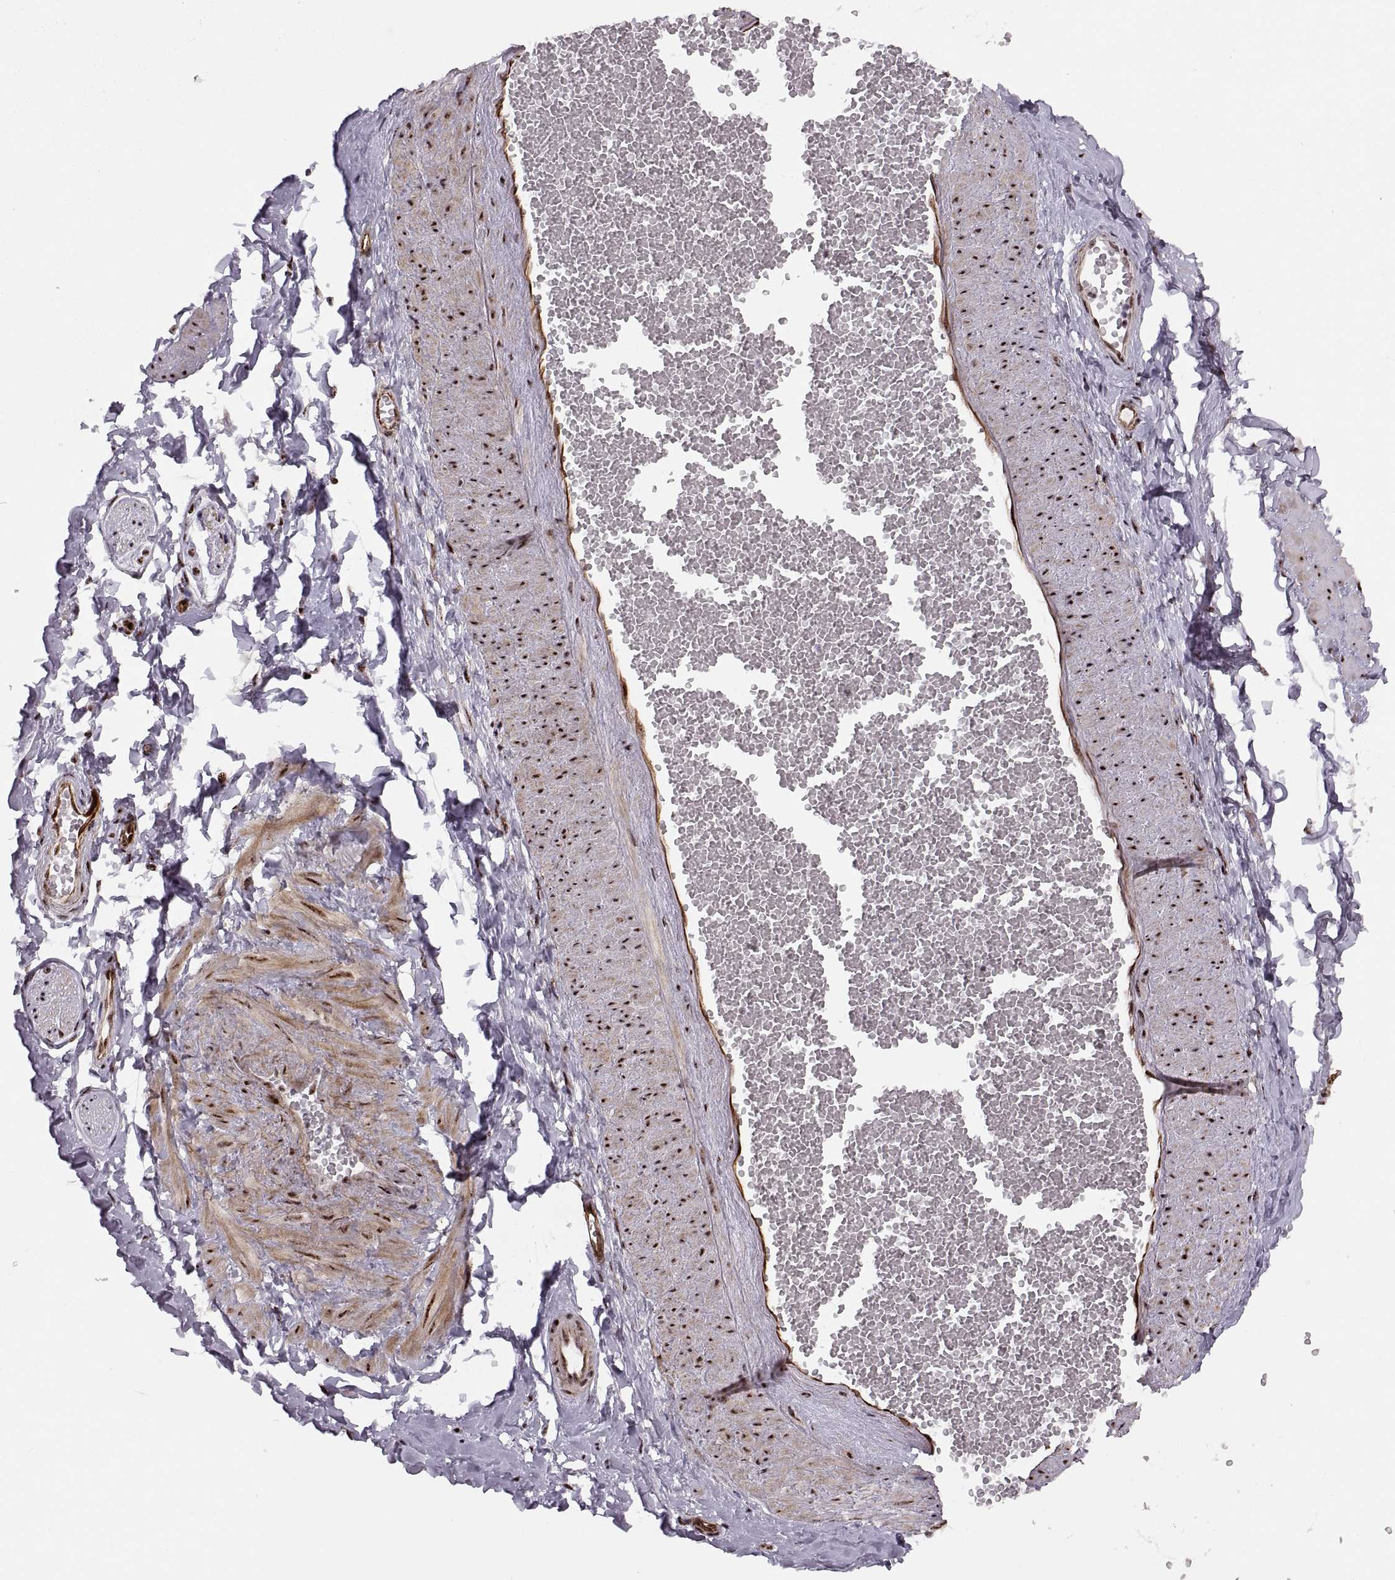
{"staining": {"intensity": "moderate", "quantity": "<25%", "location": "nuclear"}, "tissue": "adipose tissue", "cell_type": "Adipocytes", "image_type": "normal", "snomed": [{"axis": "morphology", "description": "Normal tissue, NOS"}, {"axis": "topography", "description": "Smooth muscle"}, {"axis": "topography", "description": "Peripheral nerve tissue"}], "caption": "Immunohistochemistry histopathology image of benign adipose tissue: adipose tissue stained using IHC demonstrates low levels of moderate protein expression localized specifically in the nuclear of adipocytes, appearing as a nuclear brown color.", "gene": "ZCCHC17", "patient": {"sex": "male", "age": 22}}